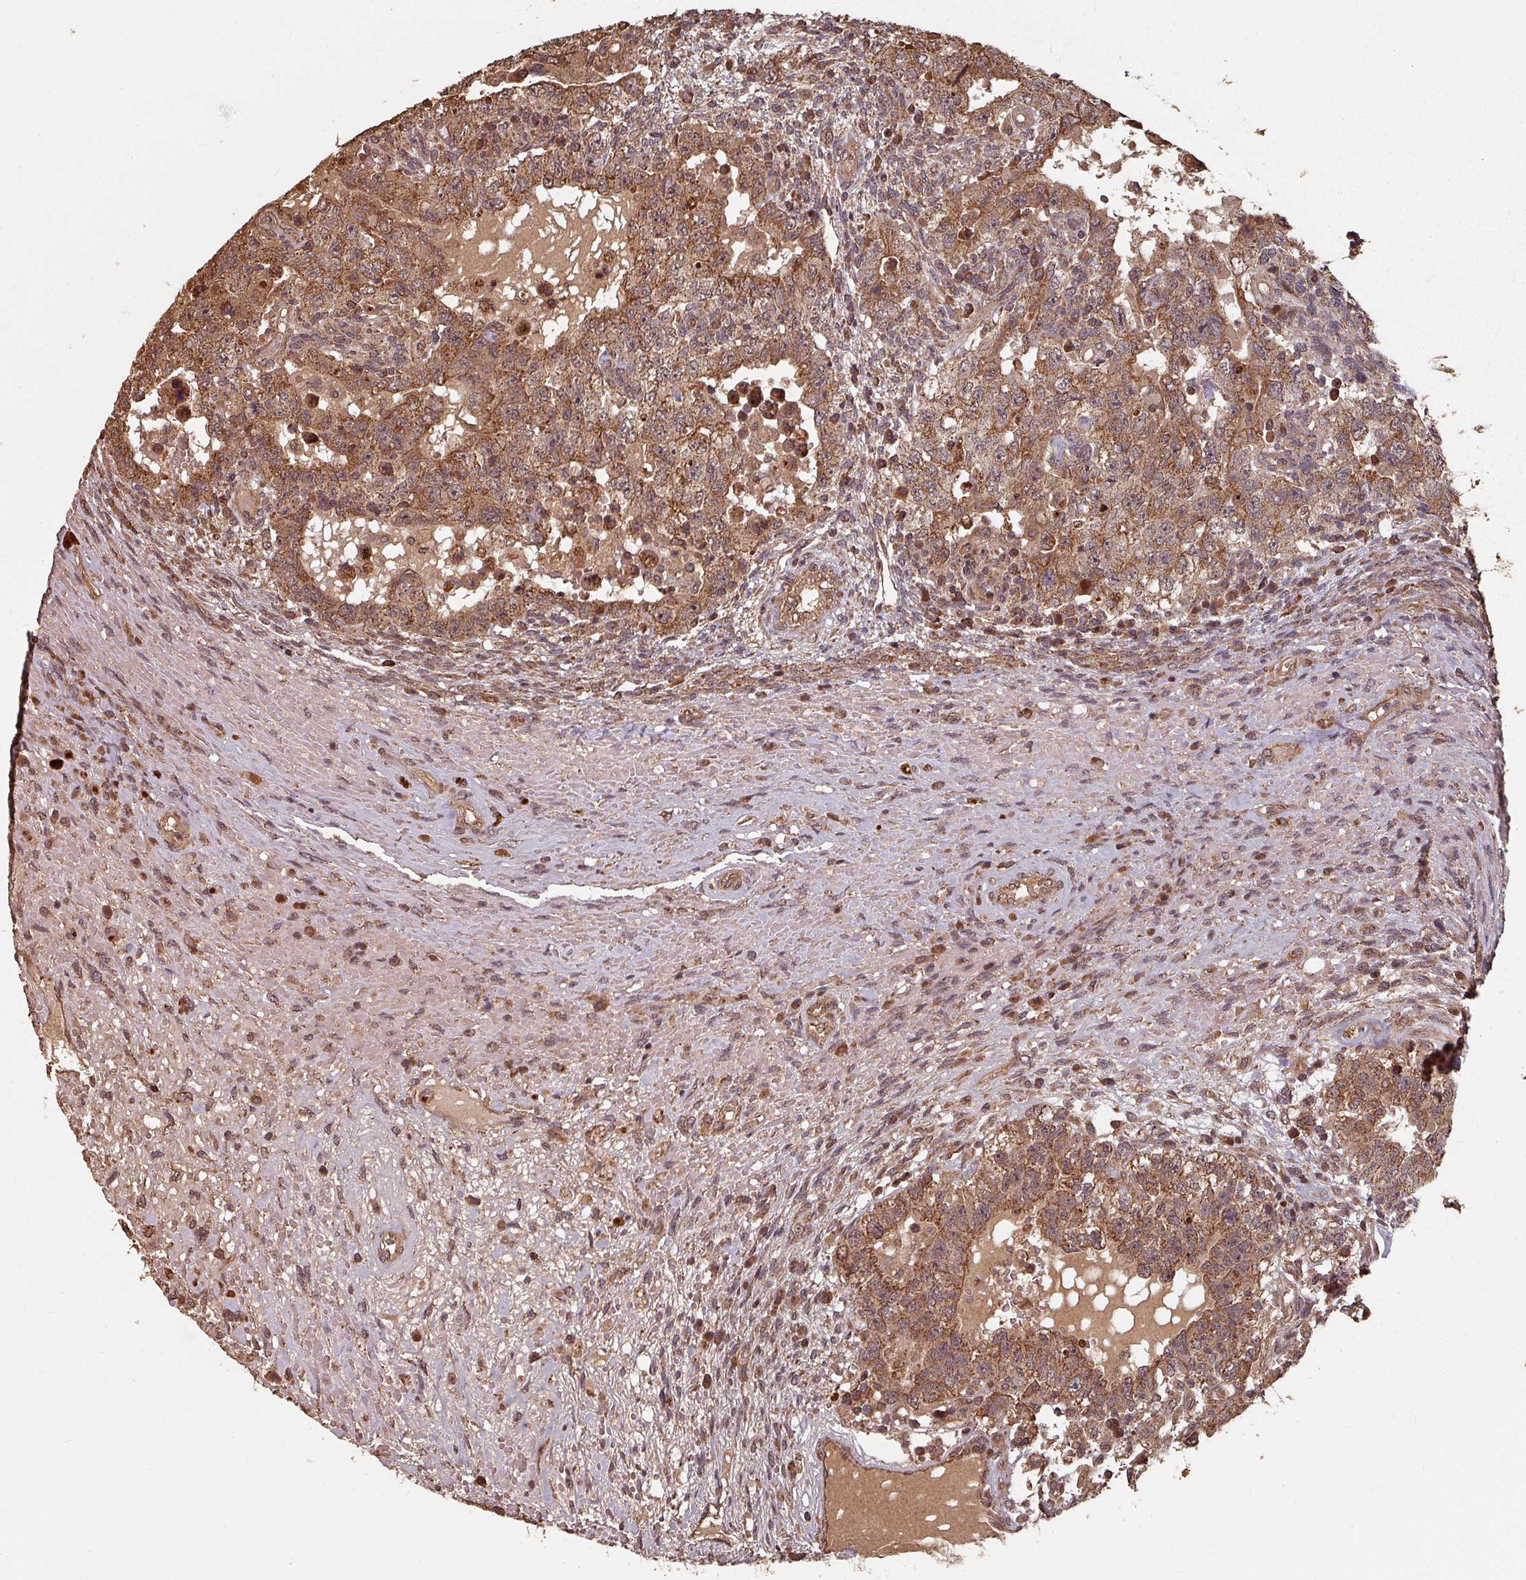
{"staining": {"intensity": "moderate", "quantity": ">75%", "location": "cytoplasmic/membranous,nuclear"}, "tissue": "testis cancer", "cell_type": "Tumor cells", "image_type": "cancer", "snomed": [{"axis": "morphology", "description": "Carcinoma, Embryonal, NOS"}, {"axis": "topography", "description": "Testis"}], "caption": "Moderate cytoplasmic/membranous and nuclear protein positivity is identified in approximately >75% of tumor cells in testis cancer (embryonal carcinoma).", "gene": "EID1", "patient": {"sex": "male", "age": 26}}